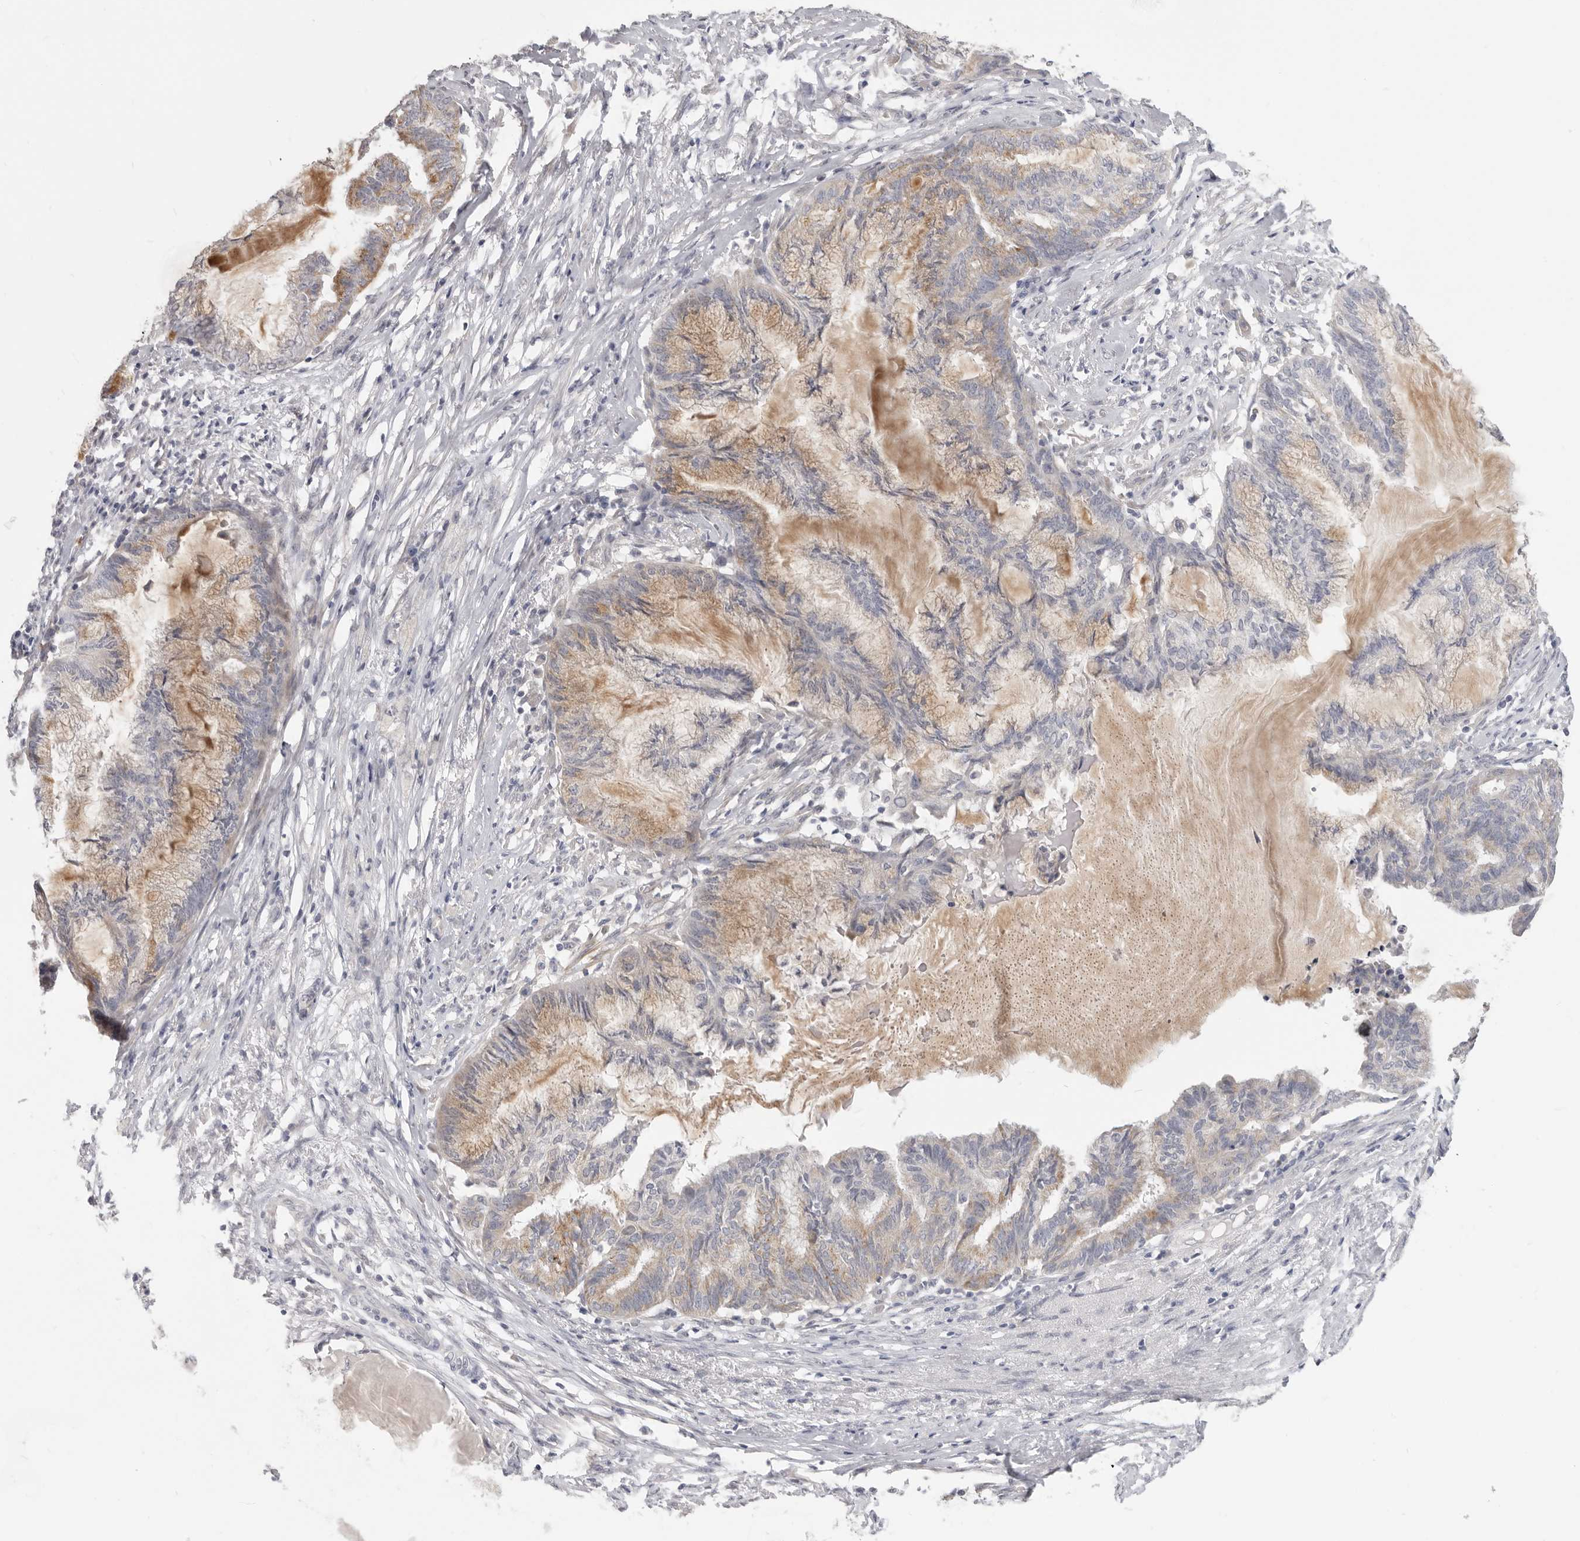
{"staining": {"intensity": "moderate", "quantity": "25%-75%", "location": "cytoplasmic/membranous"}, "tissue": "endometrial cancer", "cell_type": "Tumor cells", "image_type": "cancer", "snomed": [{"axis": "morphology", "description": "Adenocarcinoma, NOS"}, {"axis": "topography", "description": "Endometrium"}], "caption": "Endometrial cancer (adenocarcinoma) stained with immunohistochemistry (IHC) displays moderate cytoplasmic/membranous expression in approximately 25%-75% of tumor cells.", "gene": "XIRP1", "patient": {"sex": "female", "age": 86}}